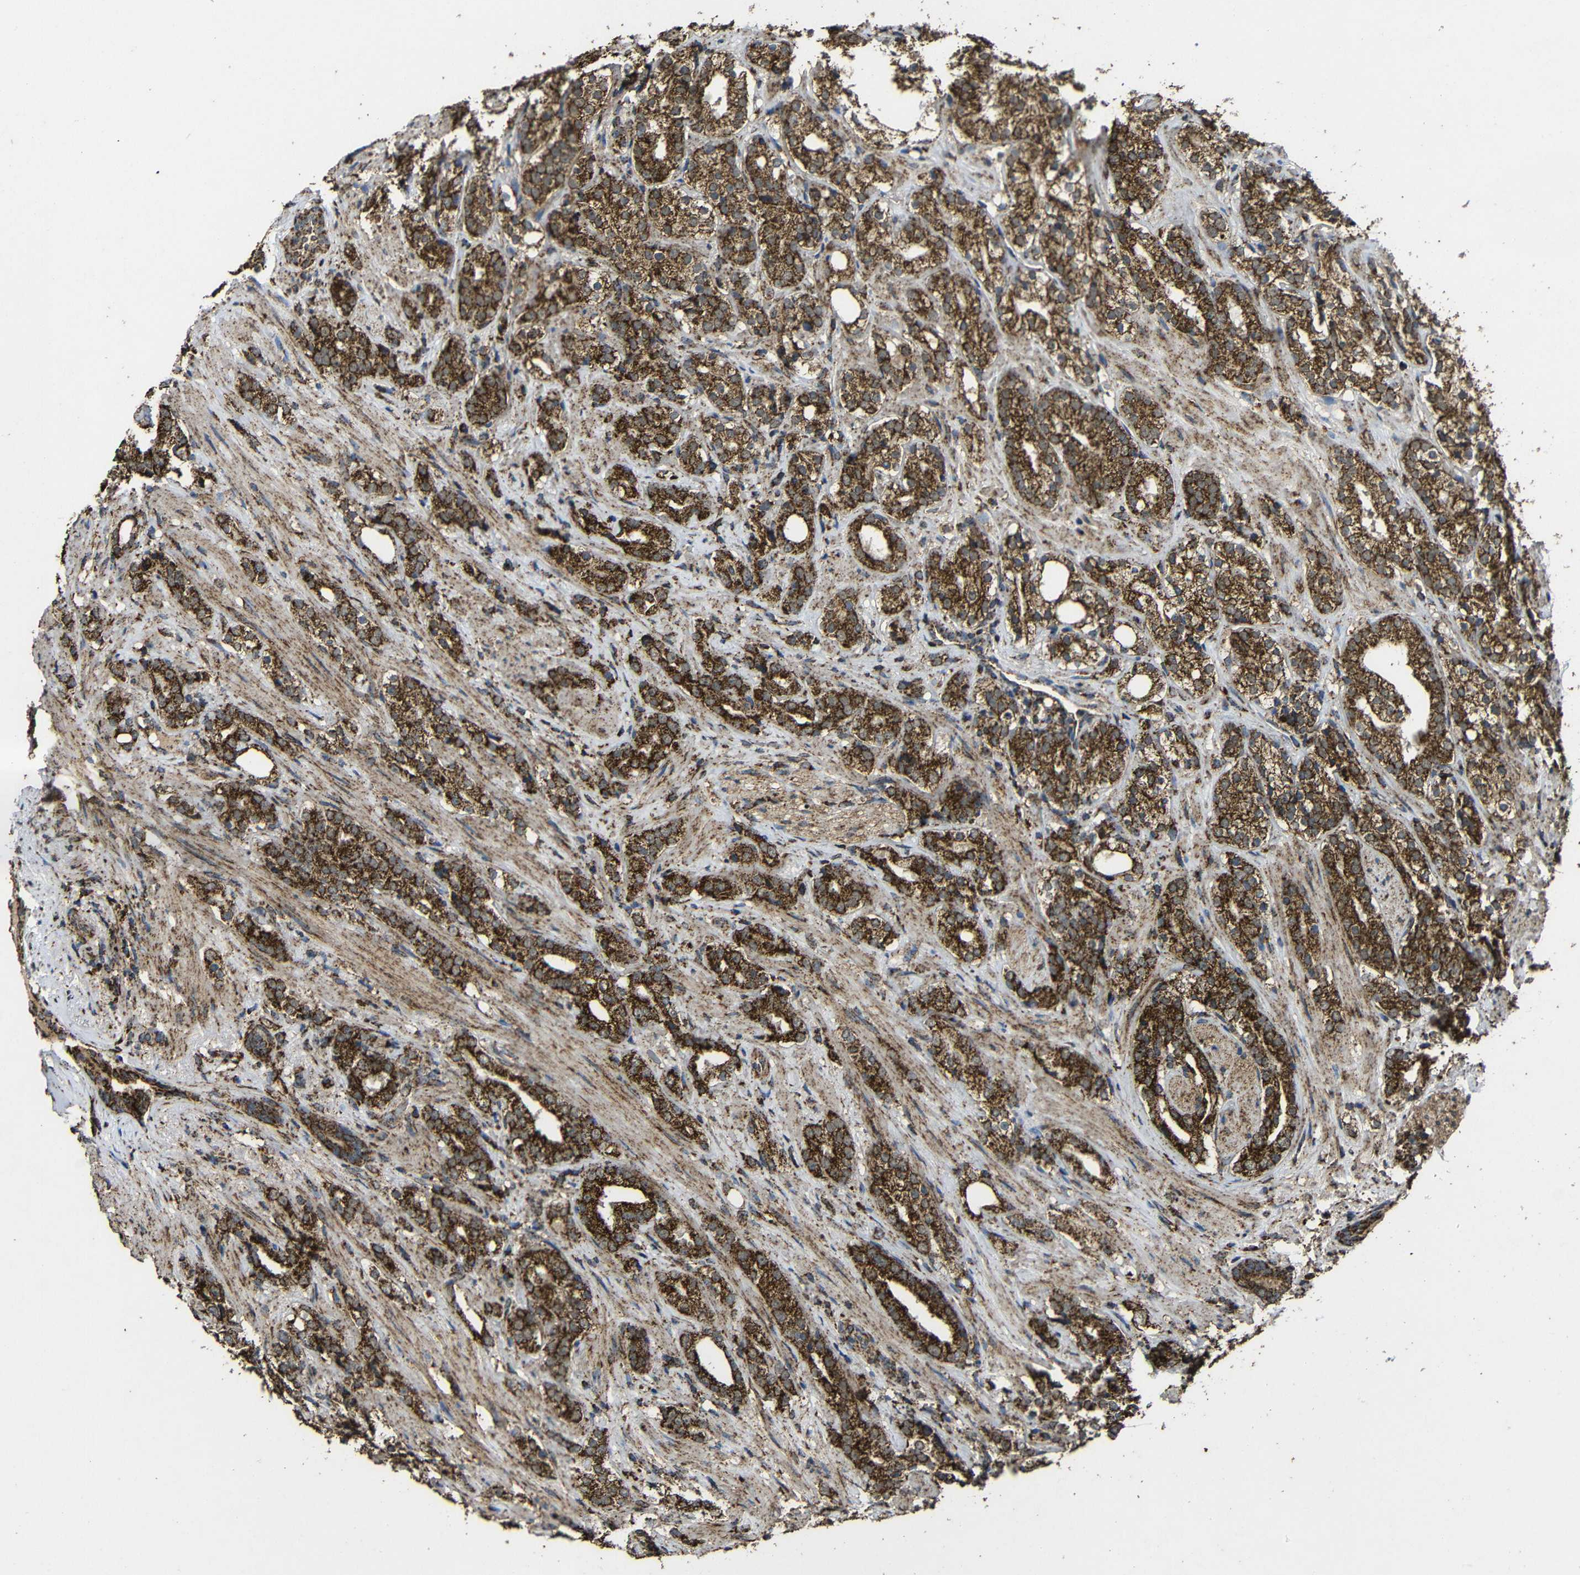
{"staining": {"intensity": "strong", "quantity": ">75%", "location": "cytoplasmic/membranous"}, "tissue": "prostate cancer", "cell_type": "Tumor cells", "image_type": "cancer", "snomed": [{"axis": "morphology", "description": "Adenocarcinoma, High grade"}, {"axis": "topography", "description": "Prostate"}], "caption": "A high-resolution image shows immunohistochemistry staining of prostate cancer (adenocarcinoma (high-grade)), which exhibits strong cytoplasmic/membranous positivity in about >75% of tumor cells.", "gene": "ATP5F1A", "patient": {"sex": "male", "age": 71}}